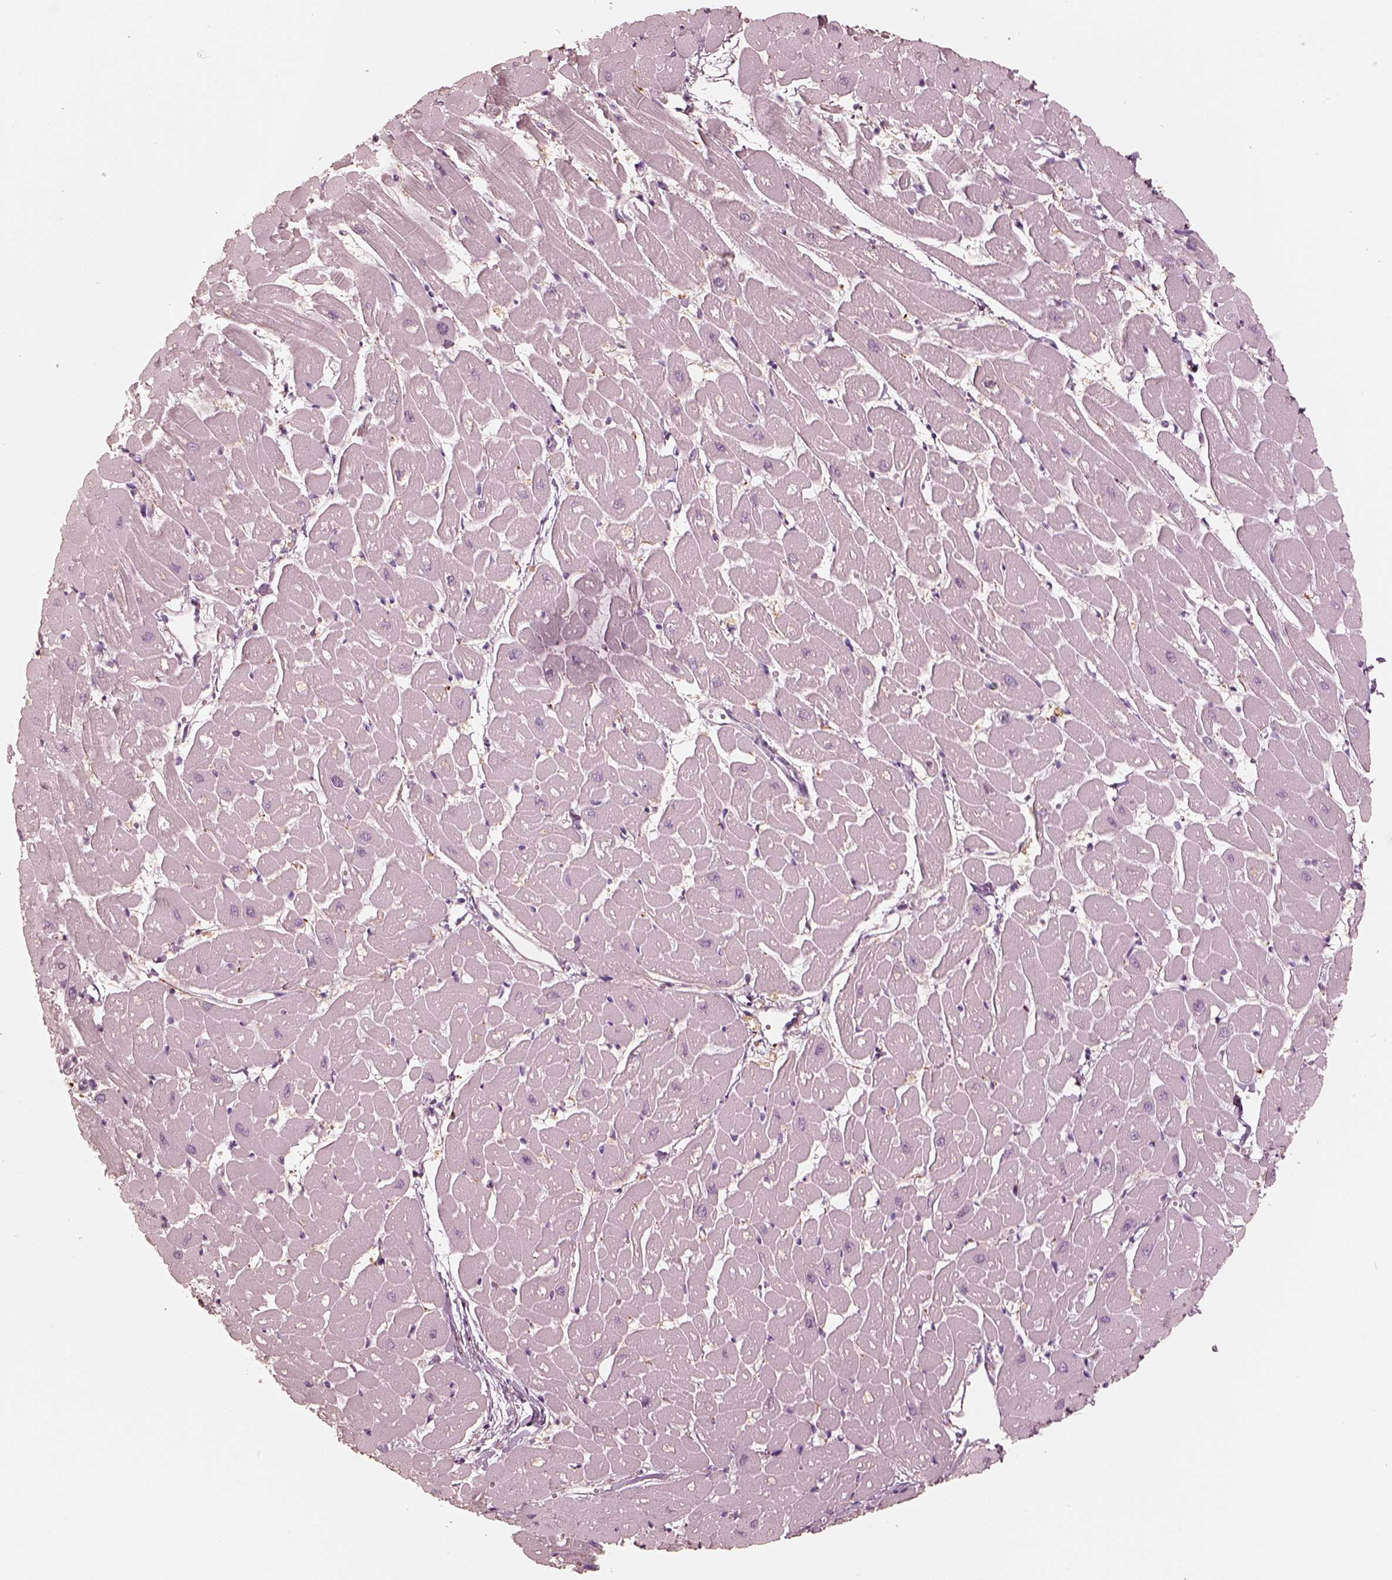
{"staining": {"intensity": "negative", "quantity": "none", "location": "none"}, "tissue": "heart muscle", "cell_type": "Cardiomyocytes", "image_type": "normal", "snomed": [{"axis": "morphology", "description": "Normal tissue, NOS"}, {"axis": "topography", "description": "Heart"}], "caption": "Immunohistochemical staining of benign heart muscle exhibits no significant expression in cardiomyocytes.", "gene": "RAB3C", "patient": {"sex": "male", "age": 57}}